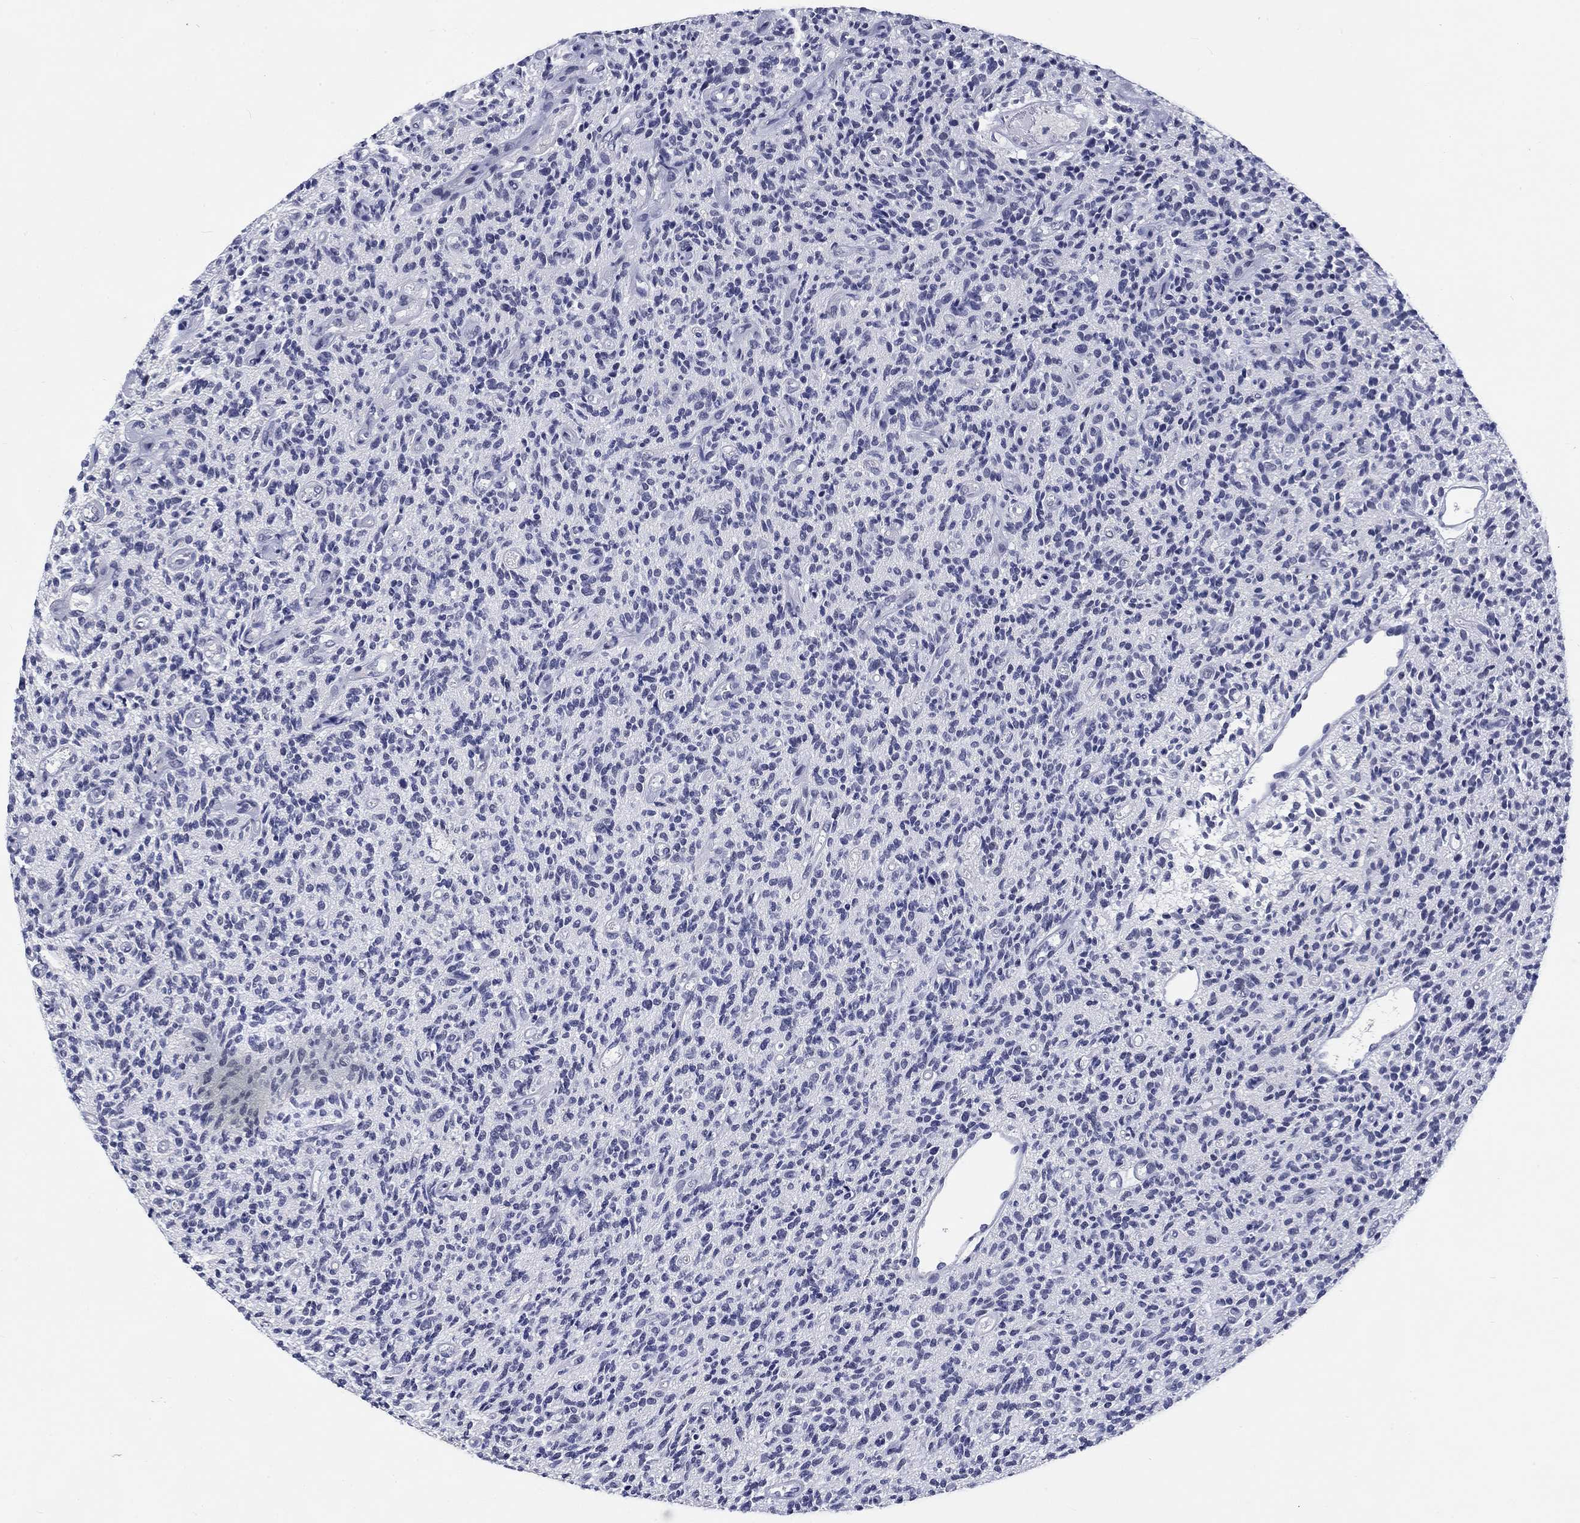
{"staining": {"intensity": "negative", "quantity": "none", "location": "none"}, "tissue": "glioma", "cell_type": "Tumor cells", "image_type": "cancer", "snomed": [{"axis": "morphology", "description": "Glioma, malignant, High grade"}, {"axis": "topography", "description": "Brain"}], "caption": "Immunohistochemistry of human glioma demonstrates no expression in tumor cells. (Immunohistochemistry, brightfield microscopy, high magnification).", "gene": "GRIN1", "patient": {"sex": "male", "age": 64}}